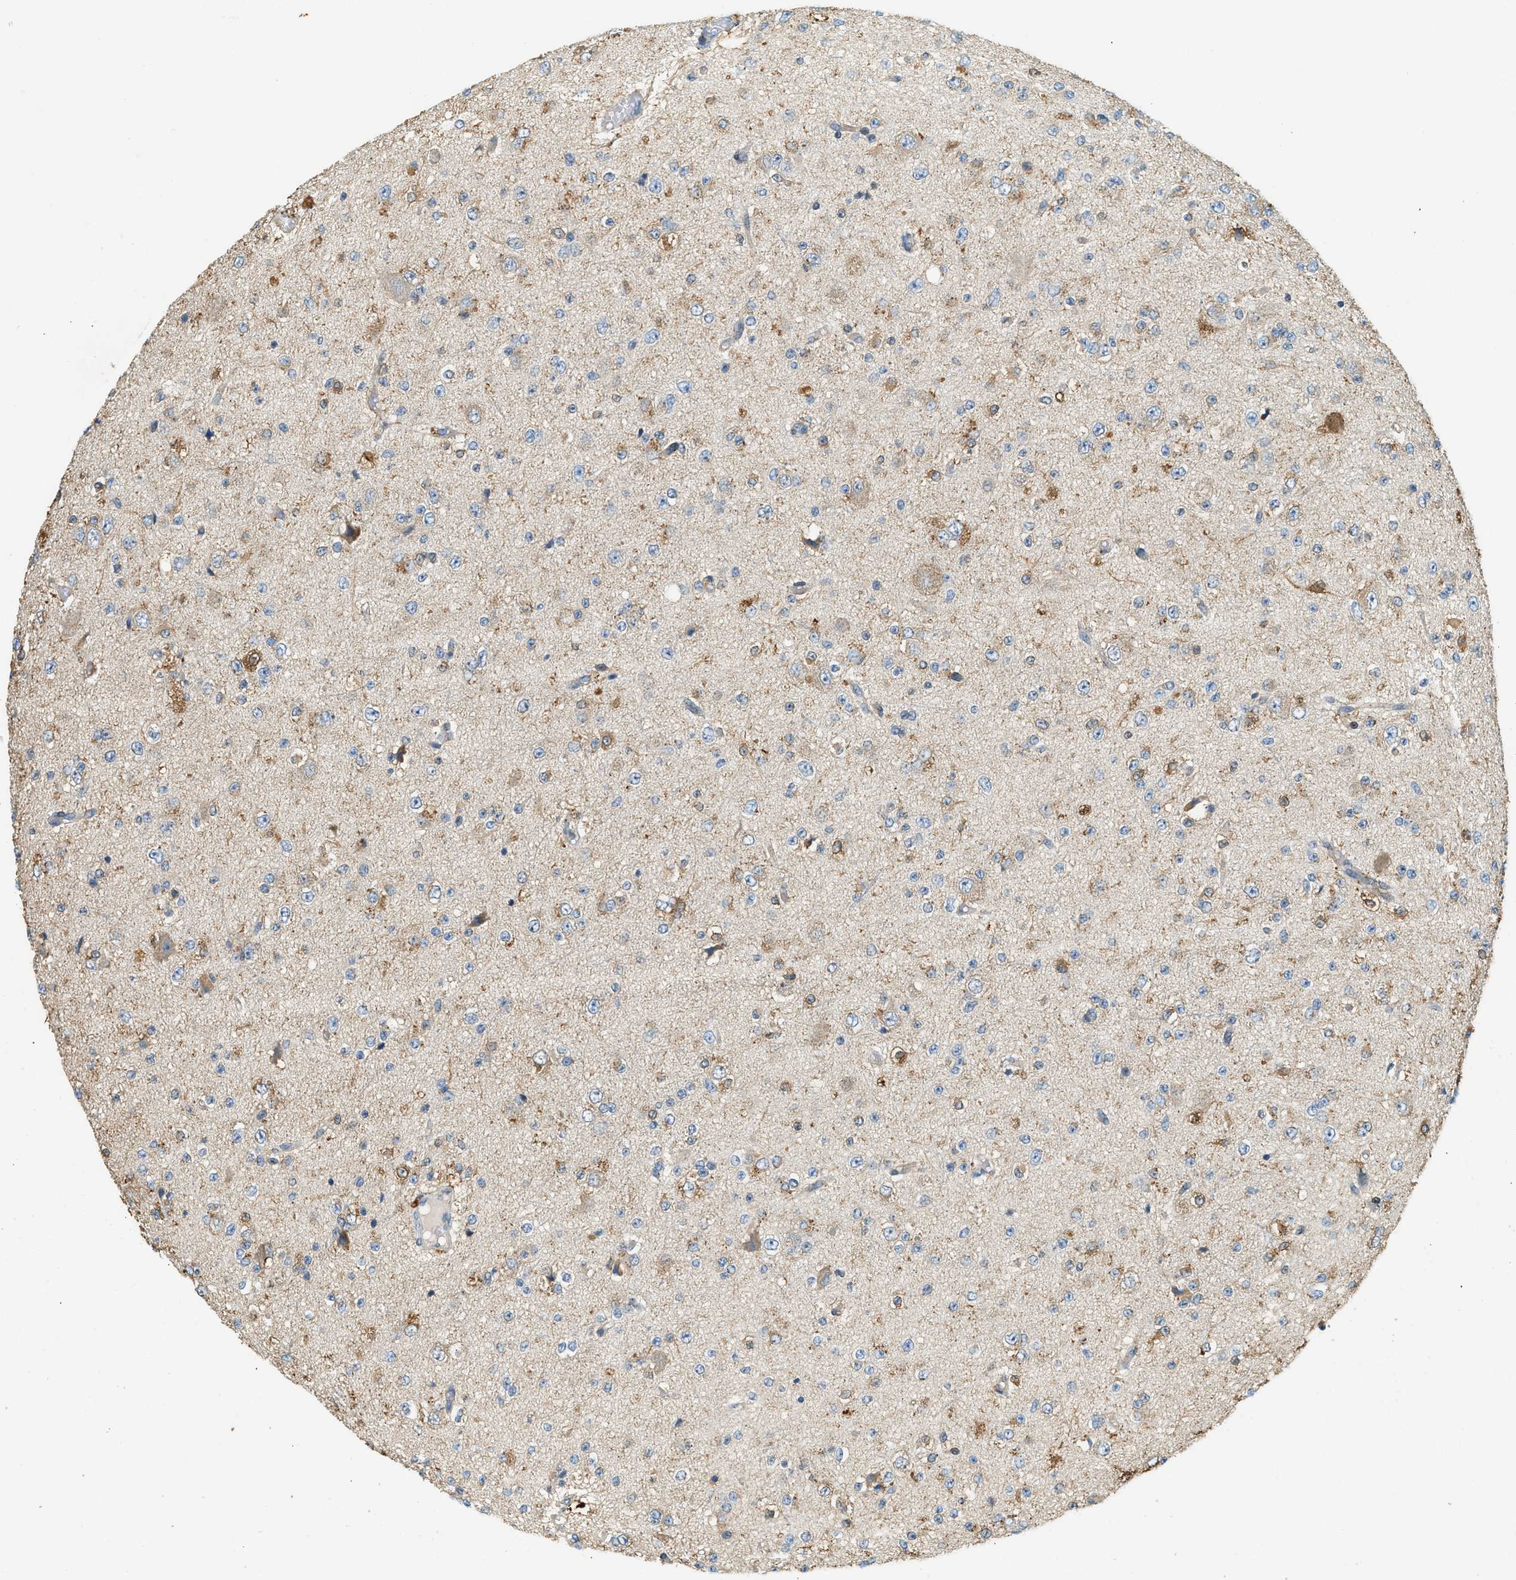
{"staining": {"intensity": "moderate", "quantity": "25%-75%", "location": "cytoplasmic/membranous"}, "tissue": "glioma", "cell_type": "Tumor cells", "image_type": "cancer", "snomed": [{"axis": "morphology", "description": "Glioma, malignant, High grade"}, {"axis": "topography", "description": "pancreas cauda"}], "caption": "Immunohistochemistry photomicrograph of human high-grade glioma (malignant) stained for a protein (brown), which demonstrates medium levels of moderate cytoplasmic/membranous positivity in approximately 25%-75% of tumor cells.", "gene": "CTSB", "patient": {"sex": "male", "age": 60}}